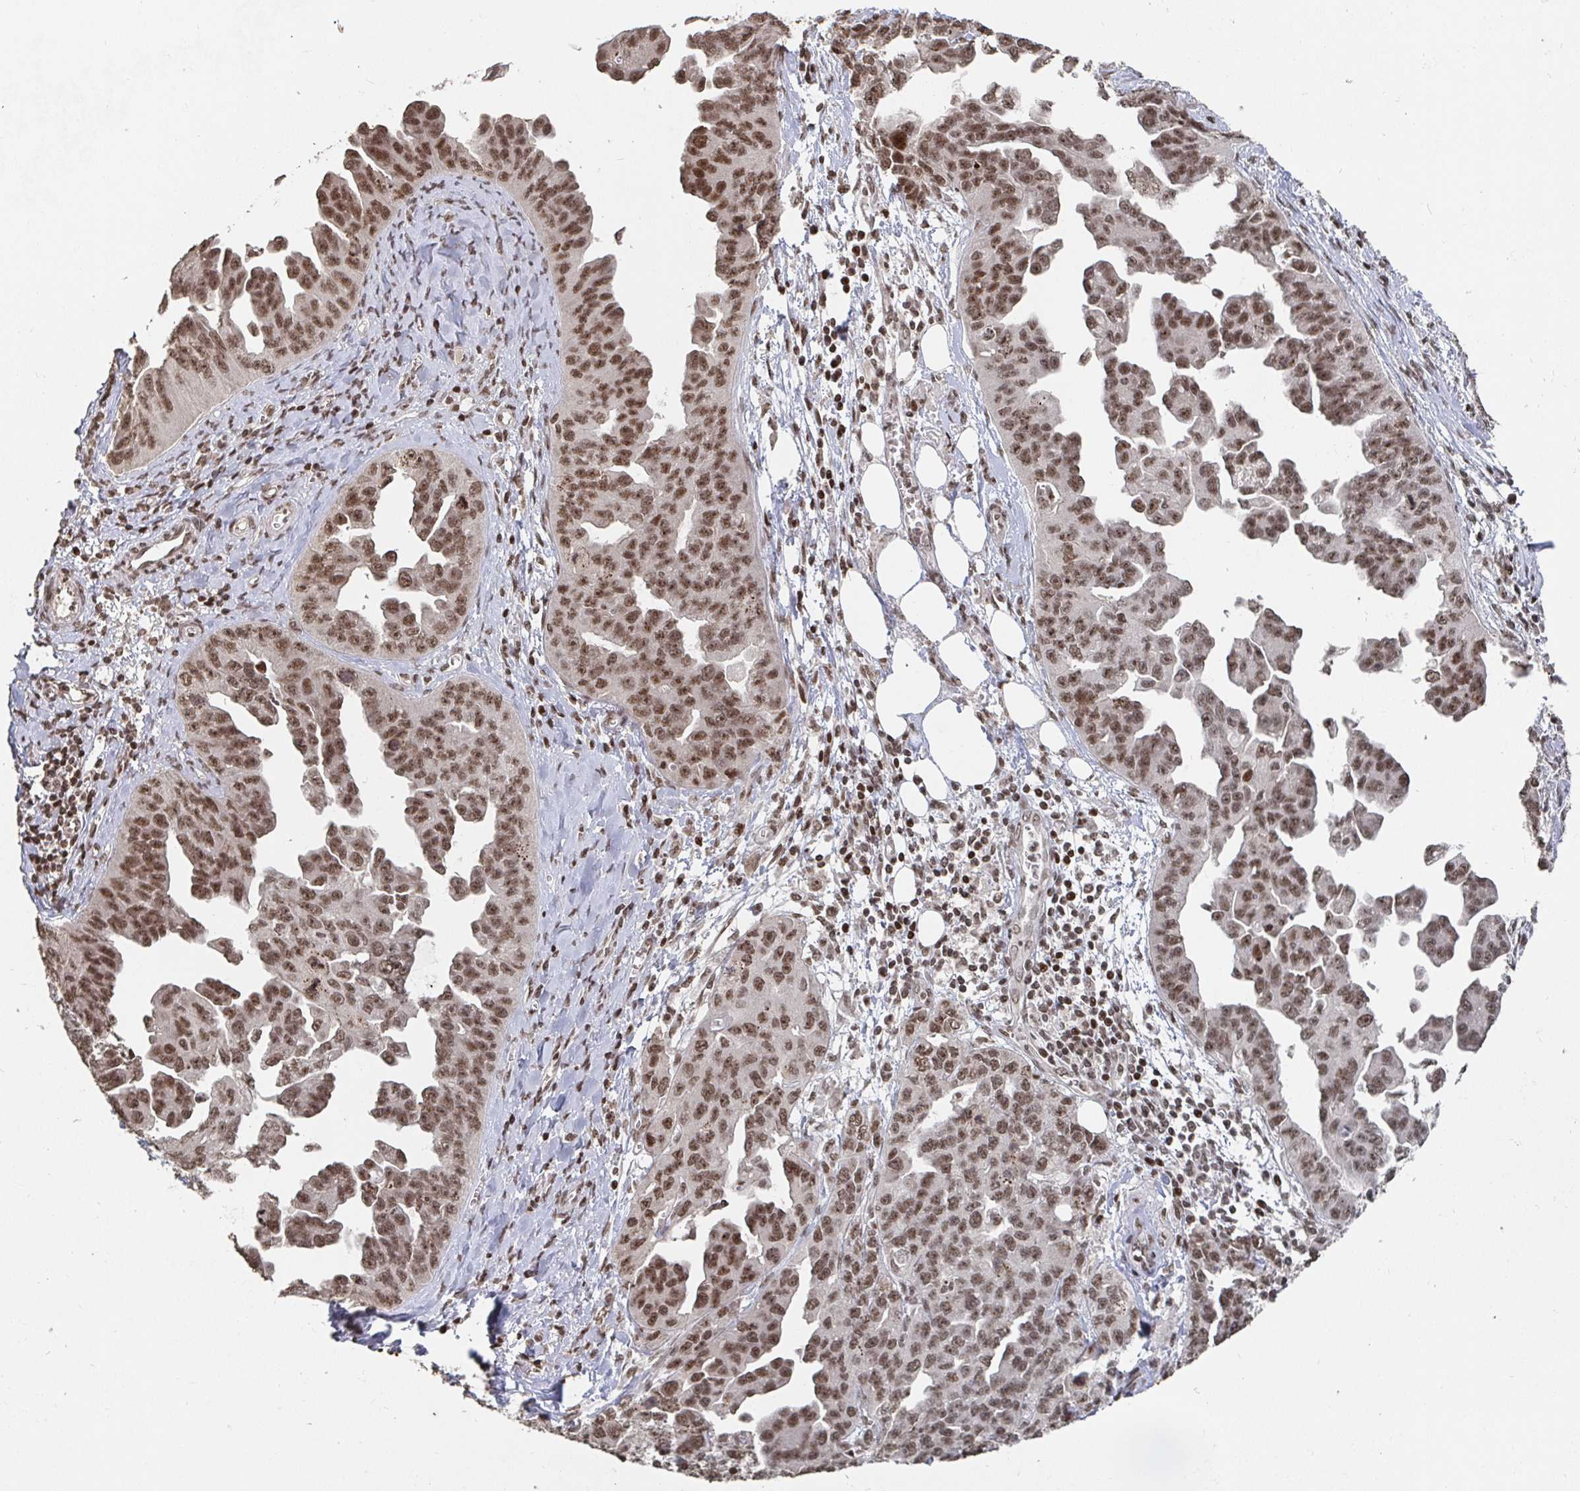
{"staining": {"intensity": "moderate", "quantity": ">75%", "location": "nuclear"}, "tissue": "ovarian cancer", "cell_type": "Tumor cells", "image_type": "cancer", "snomed": [{"axis": "morphology", "description": "Cystadenocarcinoma, serous, NOS"}, {"axis": "topography", "description": "Ovary"}], "caption": "Ovarian serous cystadenocarcinoma stained with DAB immunohistochemistry (IHC) exhibits medium levels of moderate nuclear expression in approximately >75% of tumor cells.", "gene": "ZDHHC12", "patient": {"sex": "female", "age": 75}}